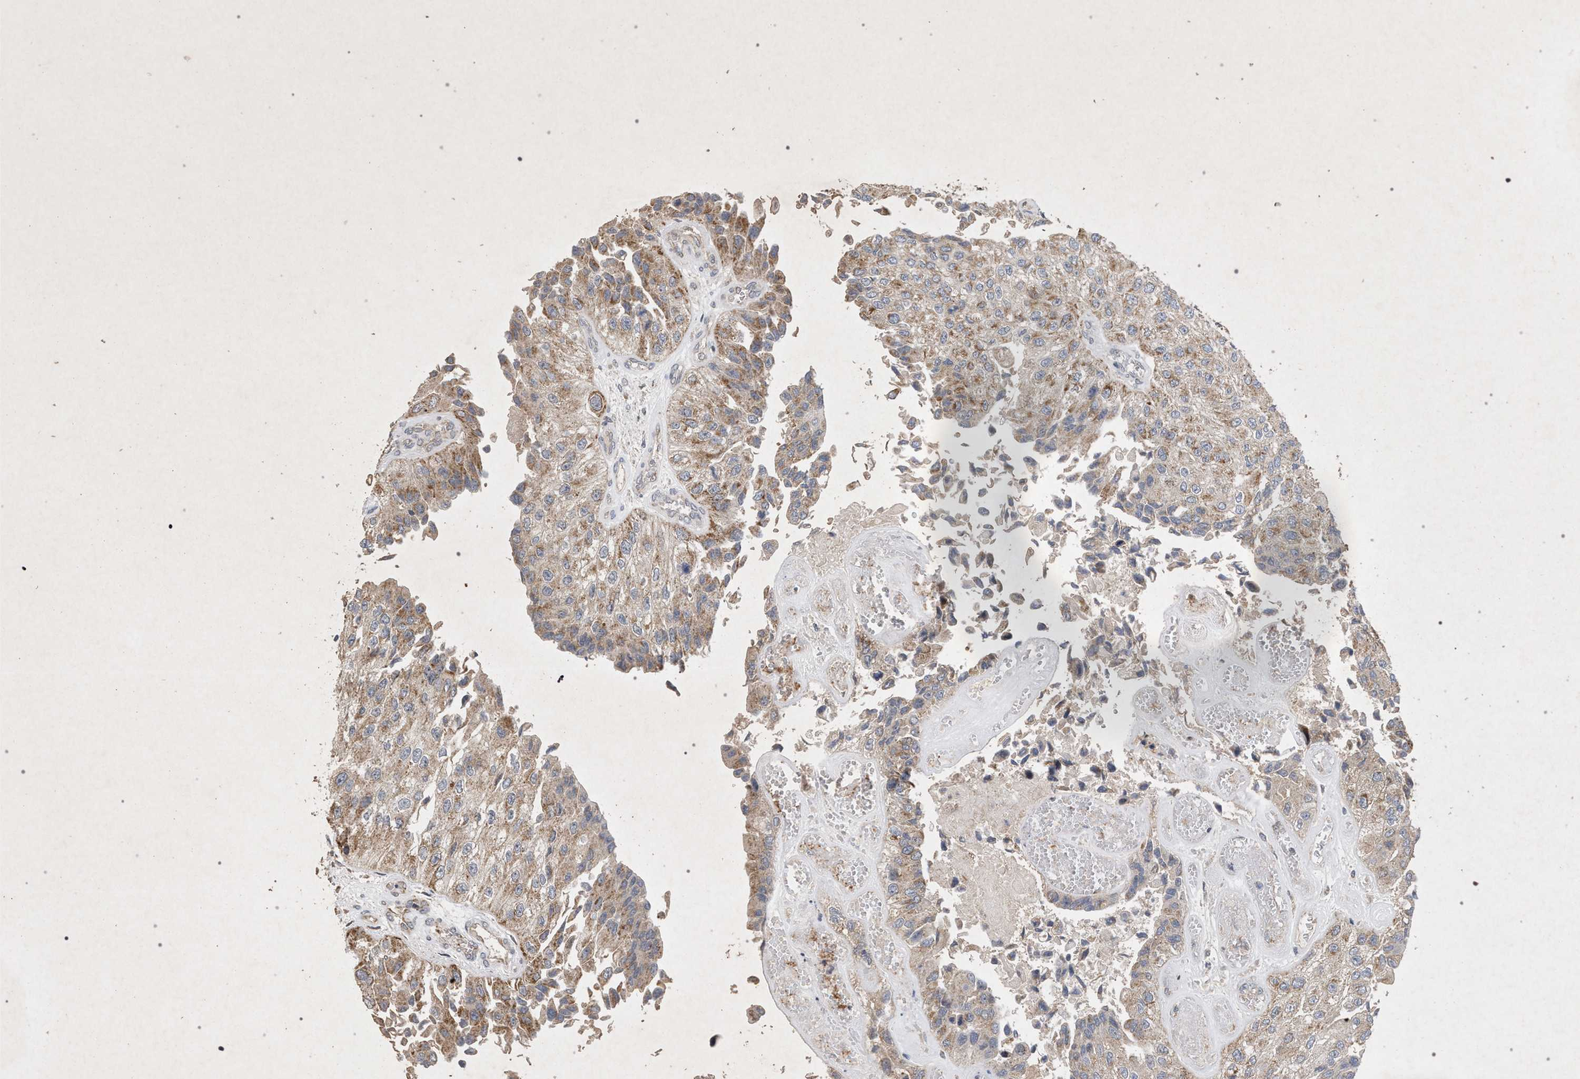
{"staining": {"intensity": "moderate", "quantity": ">75%", "location": "cytoplasmic/membranous"}, "tissue": "urothelial cancer", "cell_type": "Tumor cells", "image_type": "cancer", "snomed": [{"axis": "morphology", "description": "Urothelial carcinoma, High grade"}, {"axis": "topography", "description": "Kidney"}, {"axis": "topography", "description": "Urinary bladder"}], "caption": "Human urothelial cancer stained with a brown dye reveals moderate cytoplasmic/membranous positive positivity in about >75% of tumor cells.", "gene": "PKD2L1", "patient": {"sex": "male", "age": 77}}